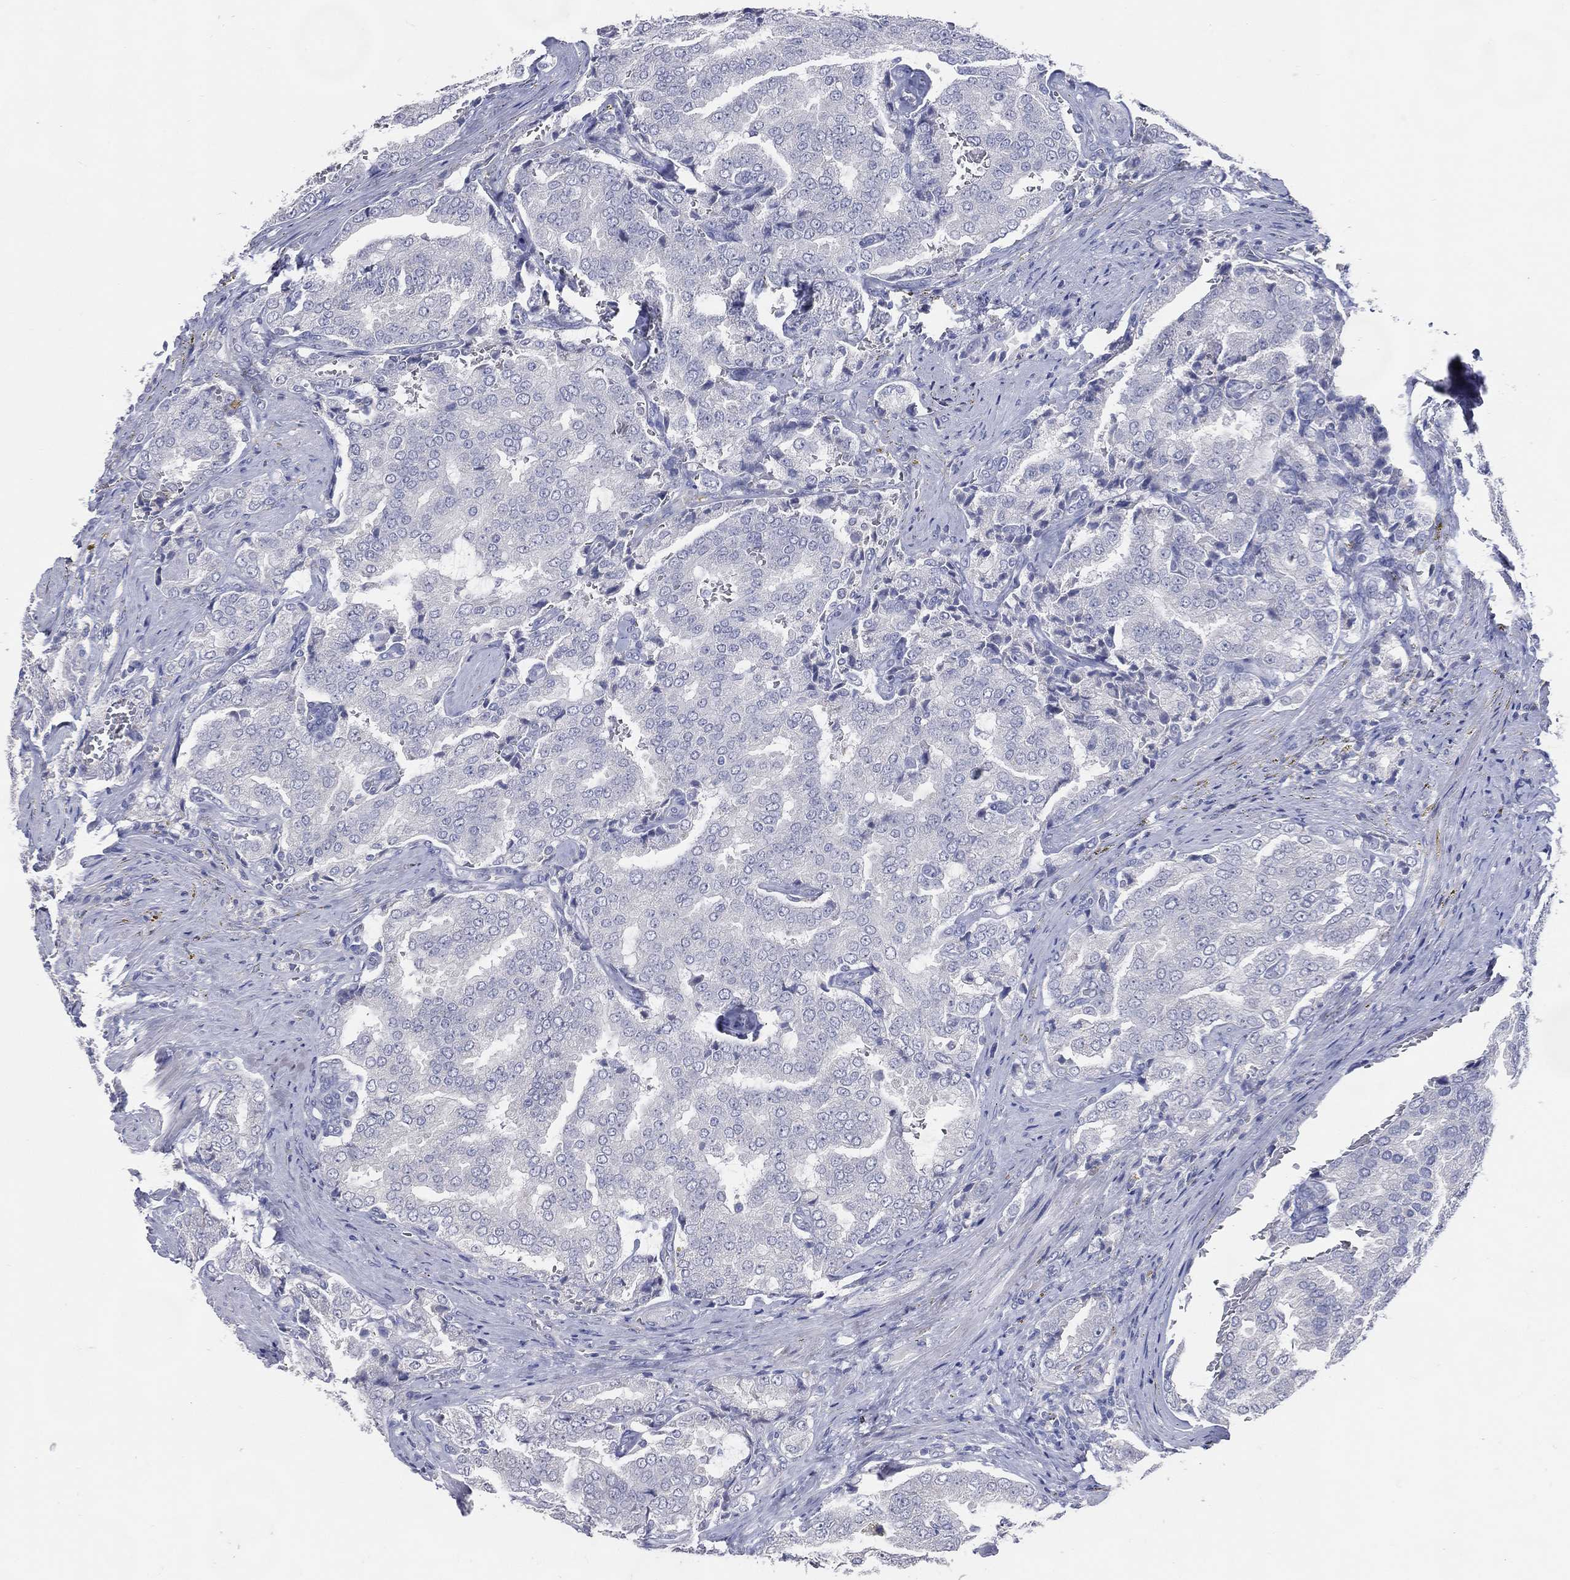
{"staining": {"intensity": "negative", "quantity": "none", "location": "none"}, "tissue": "prostate cancer", "cell_type": "Tumor cells", "image_type": "cancer", "snomed": [{"axis": "morphology", "description": "Adenocarcinoma, NOS"}, {"axis": "topography", "description": "Prostate"}], "caption": "IHC of prostate cancer reveals no positivity in tumor cells.", "gene": "DNAH6", "patient": {"sex": "male", "age": 65}}